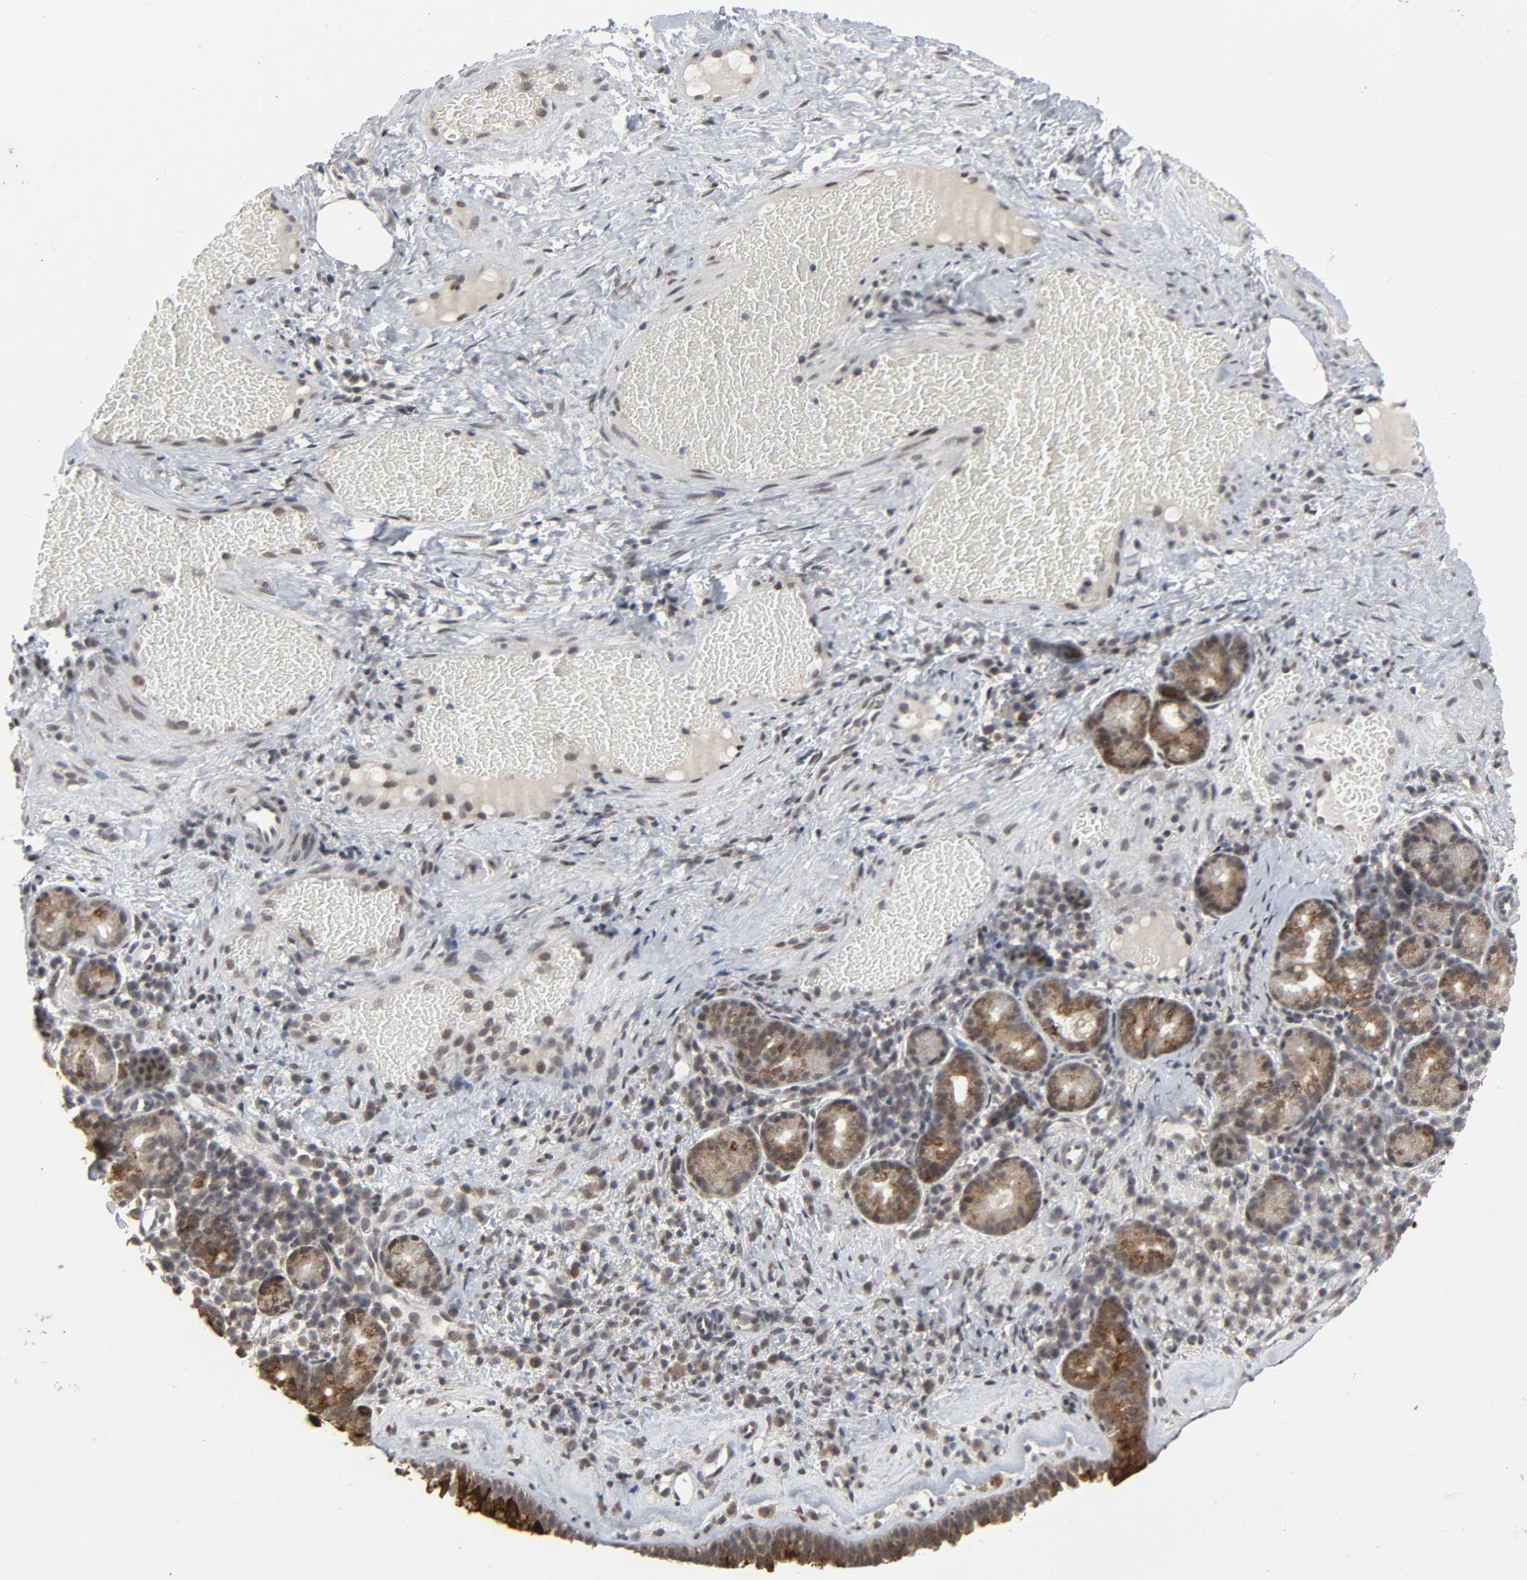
{"staining": {"intensity": "strong", "quantity": ">75%", "location": "cytoplasmic/membranous,nuclear"}, "tissue": "nasopharynx", "cell_type": "Respiratory epithelial cells", "image_type": "normal", "snomed": [{"axis": "morphology", "description": "Normal tissue, NOS"}, {"axis": "morphology", "description": "Inflammation, NOS"}, {"axis": "topography", "description": "Nasopharynx"}], "caption": "Protein analysis of normal nasopharynx shows strong cytoplasmic/membranous,nuclear staining in approximately >75% of respiratory epithelial cells.", "gene": "MUC1", "patient": {"sex": "female", "age": 55}}